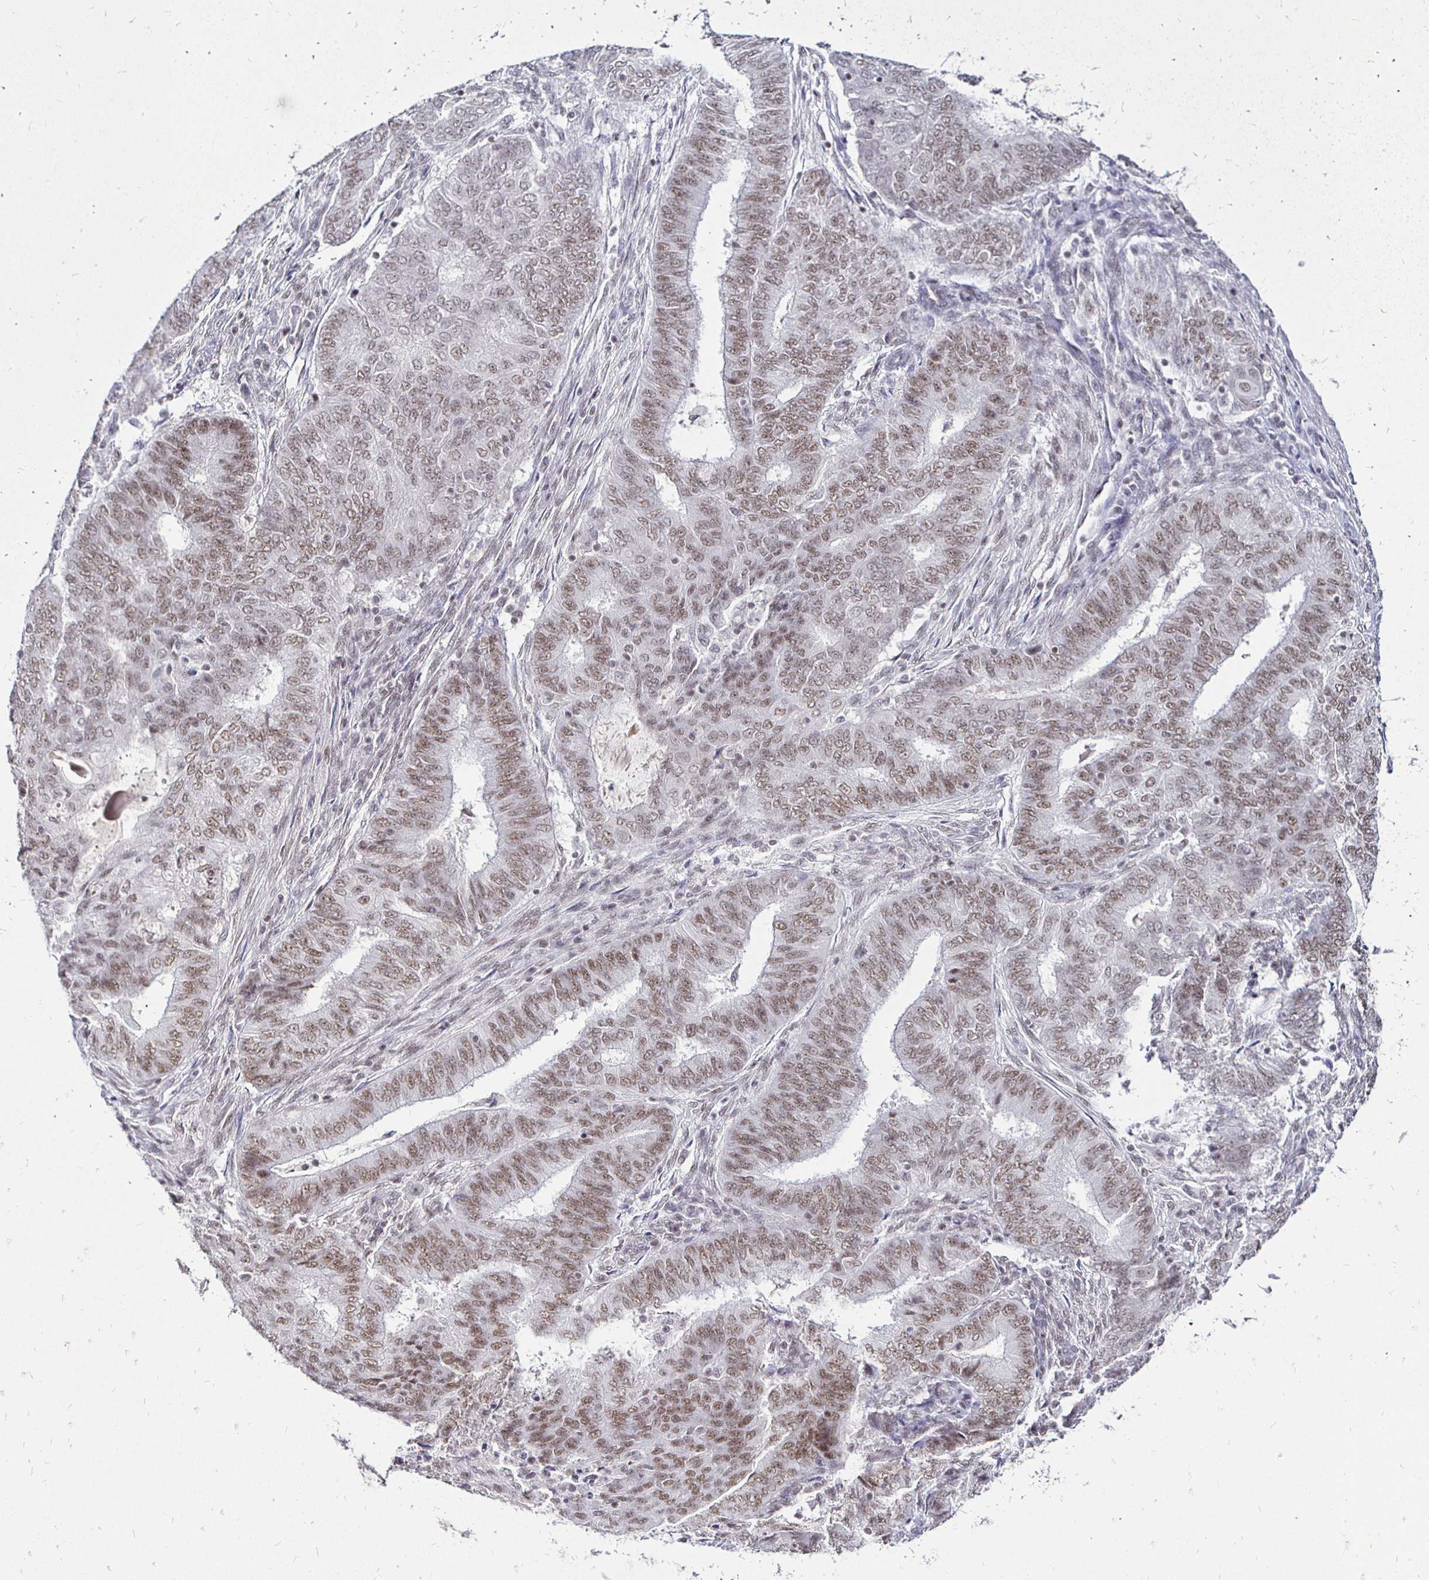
{"staining": {"intensity": "weak", "quantity": ">75%", "location": "nuclear"}, "tissue": "endometrial cancer", "cell_type": "Tumor cells", "image_type": "cancer", "snomed": [{"axis": "morphology", "description": "Adenocarcinoma, NOS"}, {"axis": "topography", "description": "Endometrium"}], "caption": "Immunohistochemical staining of endometrial cancer (adenocarcinoma) displays weak nuclear protein expression in approximately >75% of tumor cells.", "gene": "SIN3A", "patient": {"sex": "female", "age": 62}}